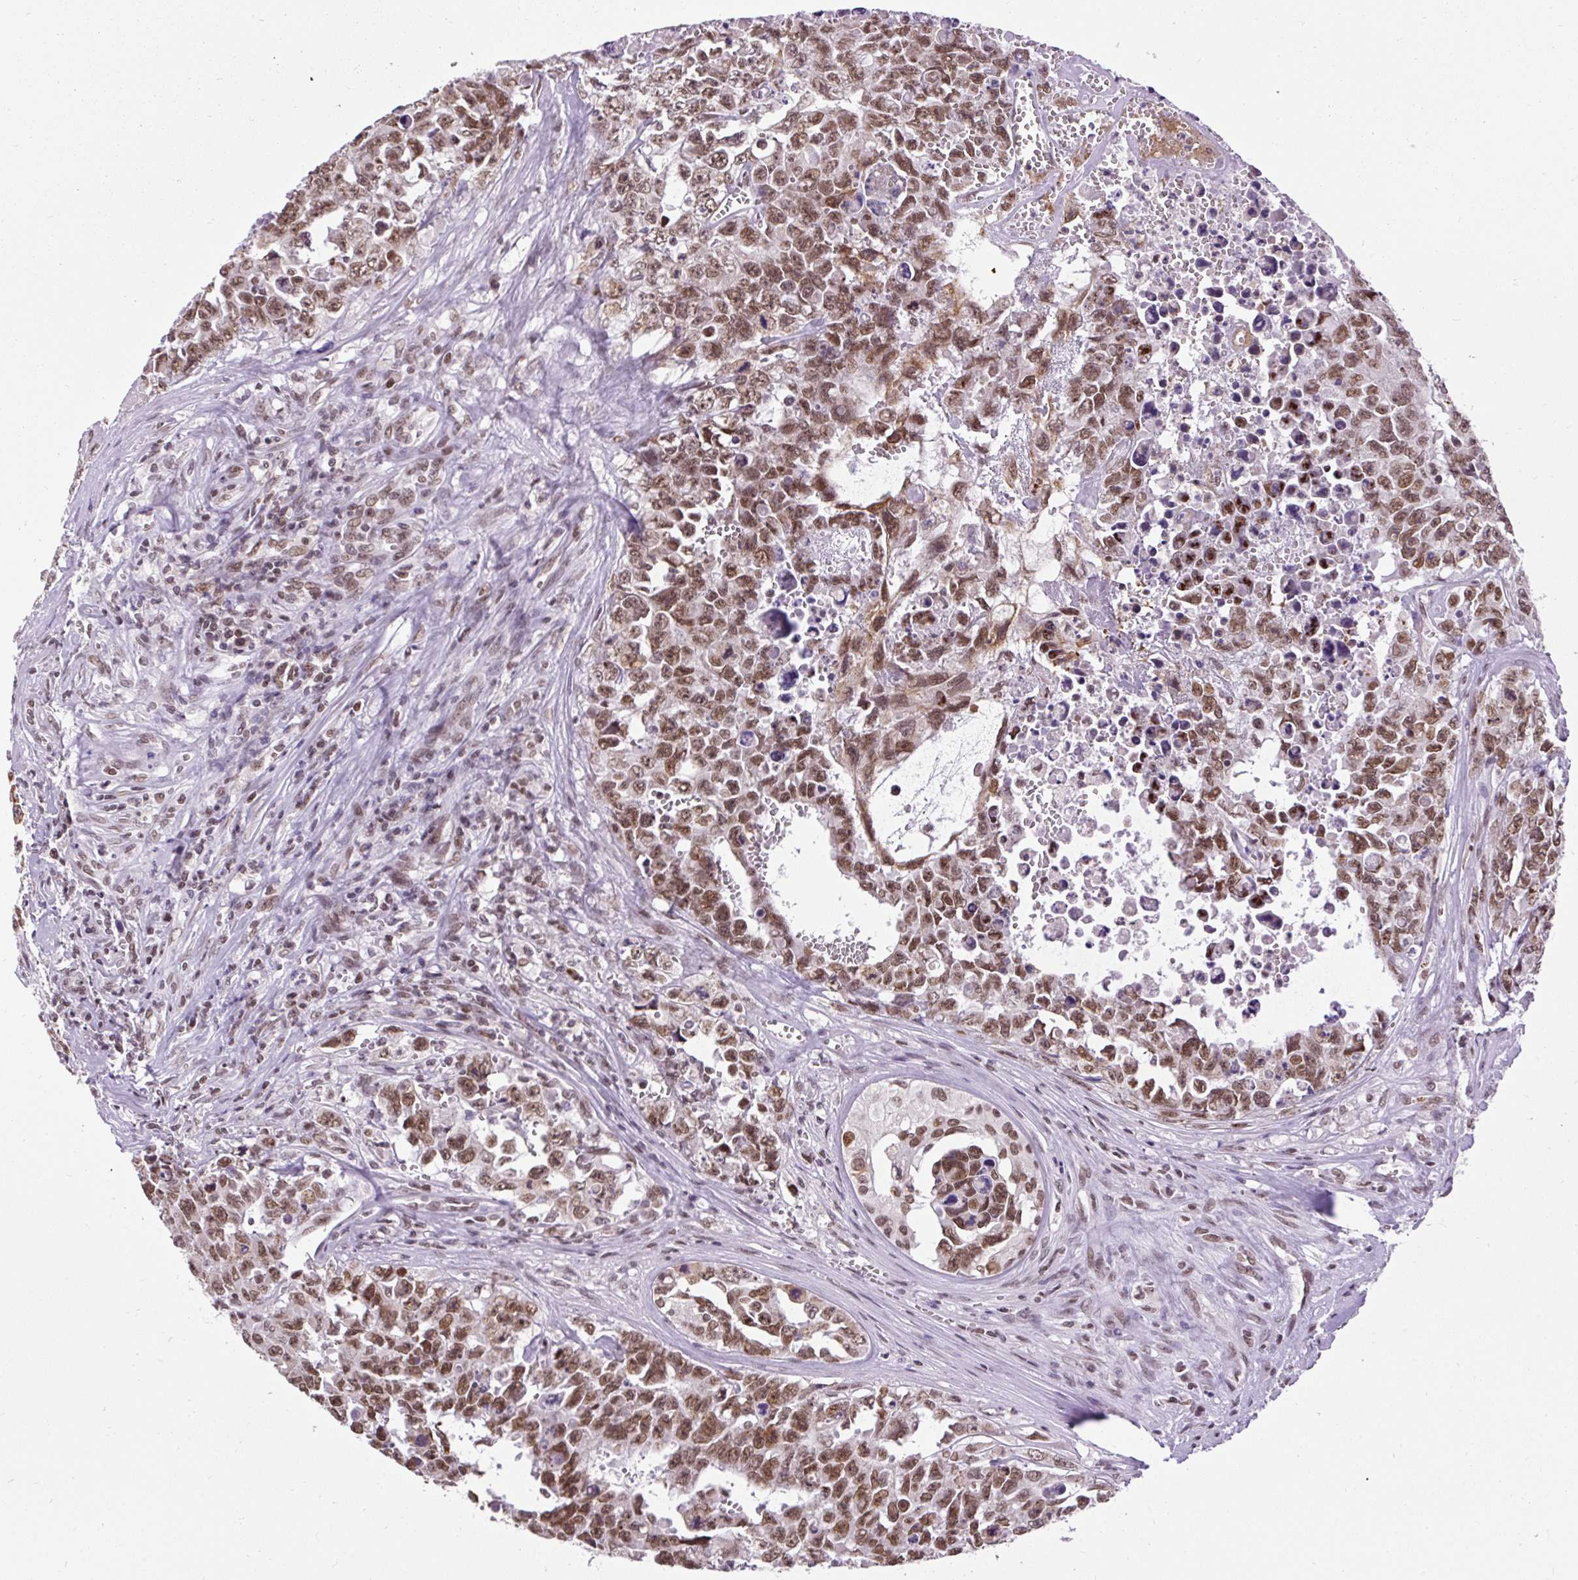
{"staining": {"intensity": "moderate", "quantity": ">75%", "location": "nuclear"}, "tissue": "testis cancer", "cell_type": "Tumor cells", "image_type": "cancer", "snomed": [{"axis": "morphology", "description": "Carcinoma, Embryonal, NOS"}, {"axis": "topography", "description": "Testis"}], "caption": "Testis cancer stained for a protein exhibits moderate nuclear positivity in tumor cells.", "gene": "ZNF672", "patient": {"sex": "male", "age": 24}}